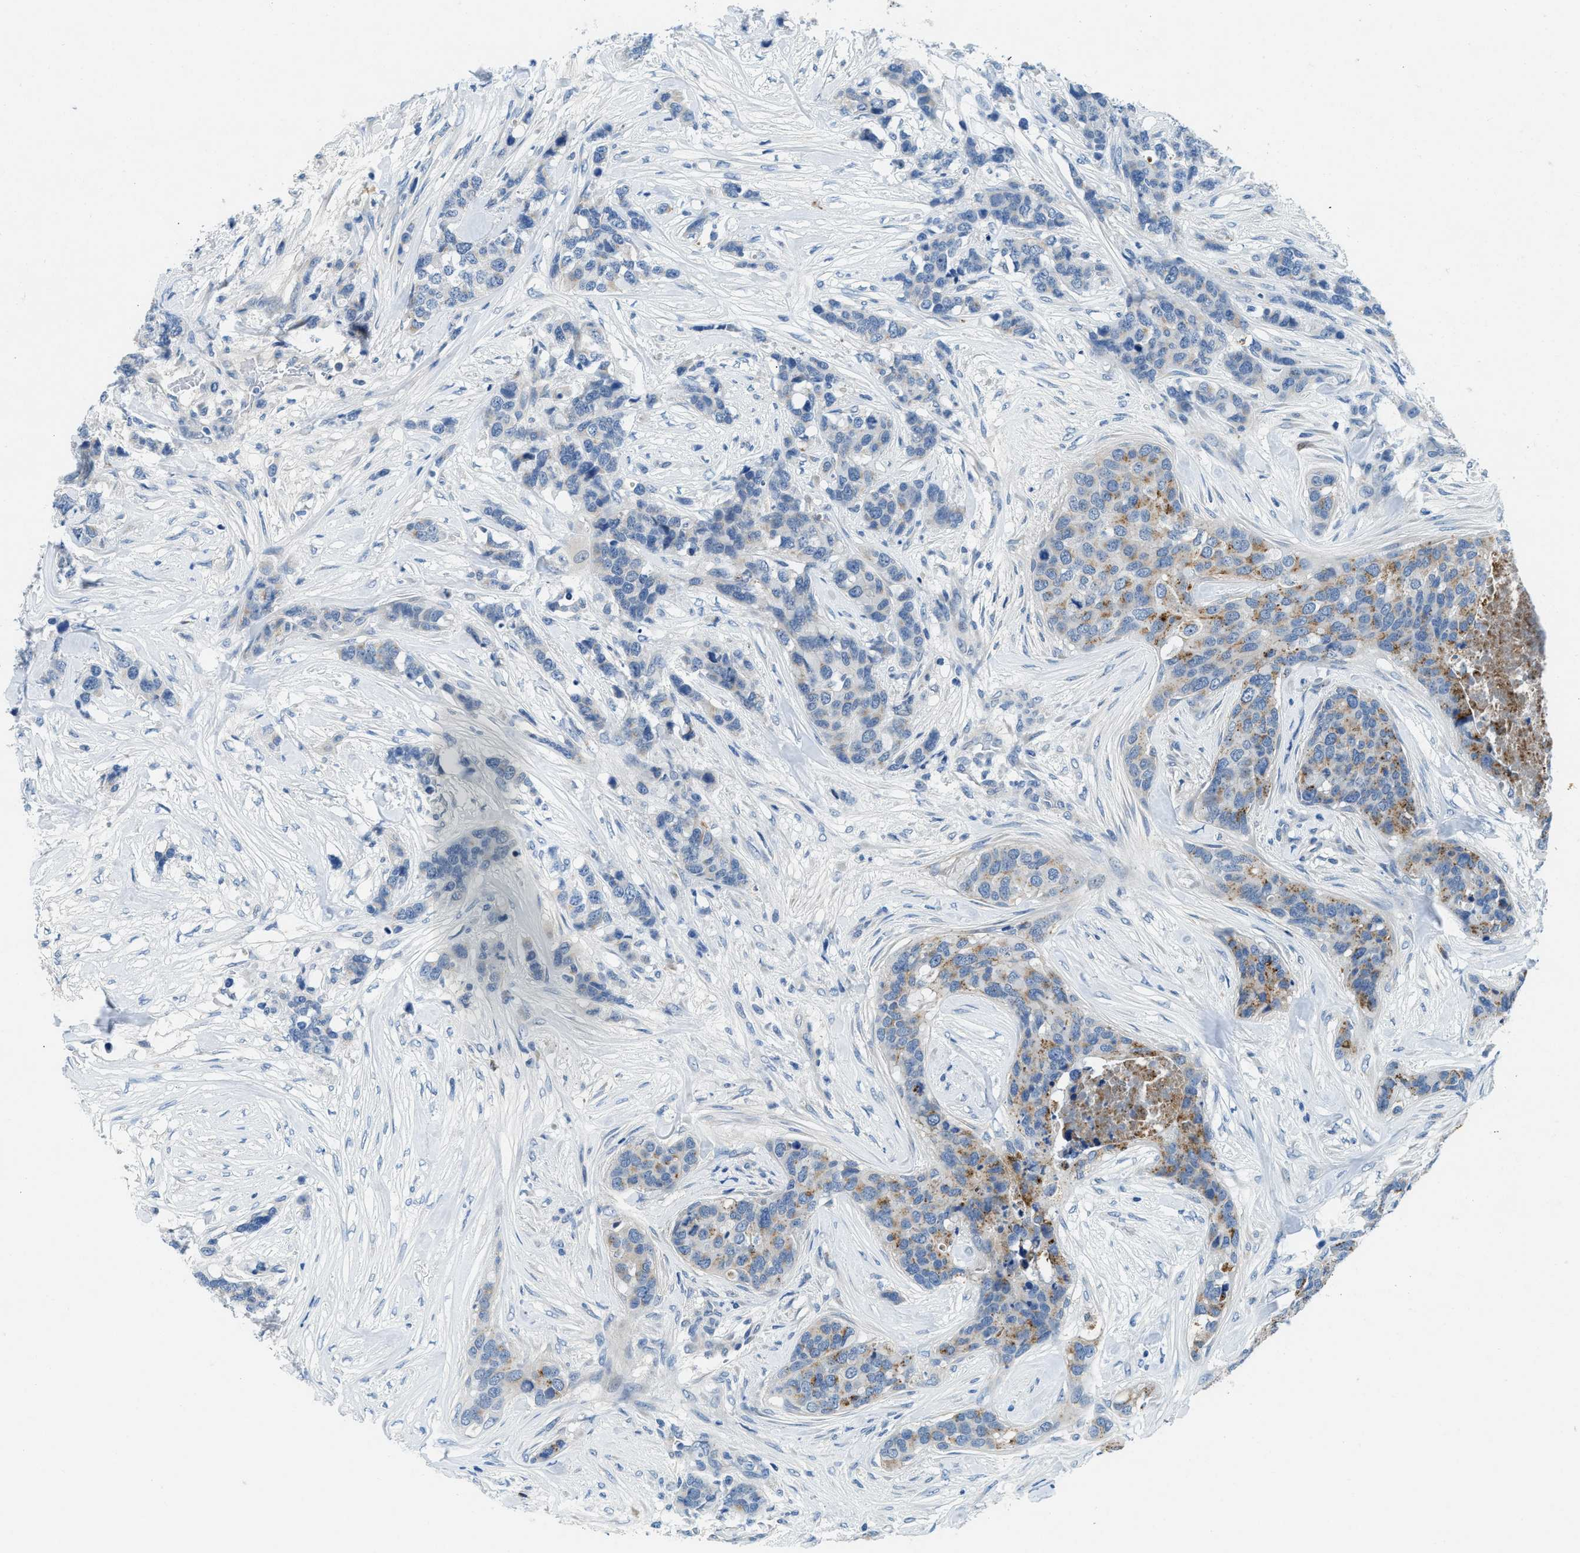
{"staining": {"intensity": "moderate", "quantity": "<25%", "location": "cytoplasmic/membranous"}, "tissue": "breast cancer", "cell_type": "Tumor cells", "image_type": "cancer", "snomed": [{"axis": "morphology", "description": "Lobular carcinoma"}, {"axis": "topography", "description": "Breast"}], "caption": "A photomicrograph of breast cancer (lobular carcinoma) stained for a protein displays moderate cytoplasmic/membranous brown staining in tumor cells. The staining was performed using DAB, with brown indicating positive protein expression. Nuclei are stained blue with hematoxylin.", "gene": "TSPAN3", "patient": {"sex": "female", "age": 59}}